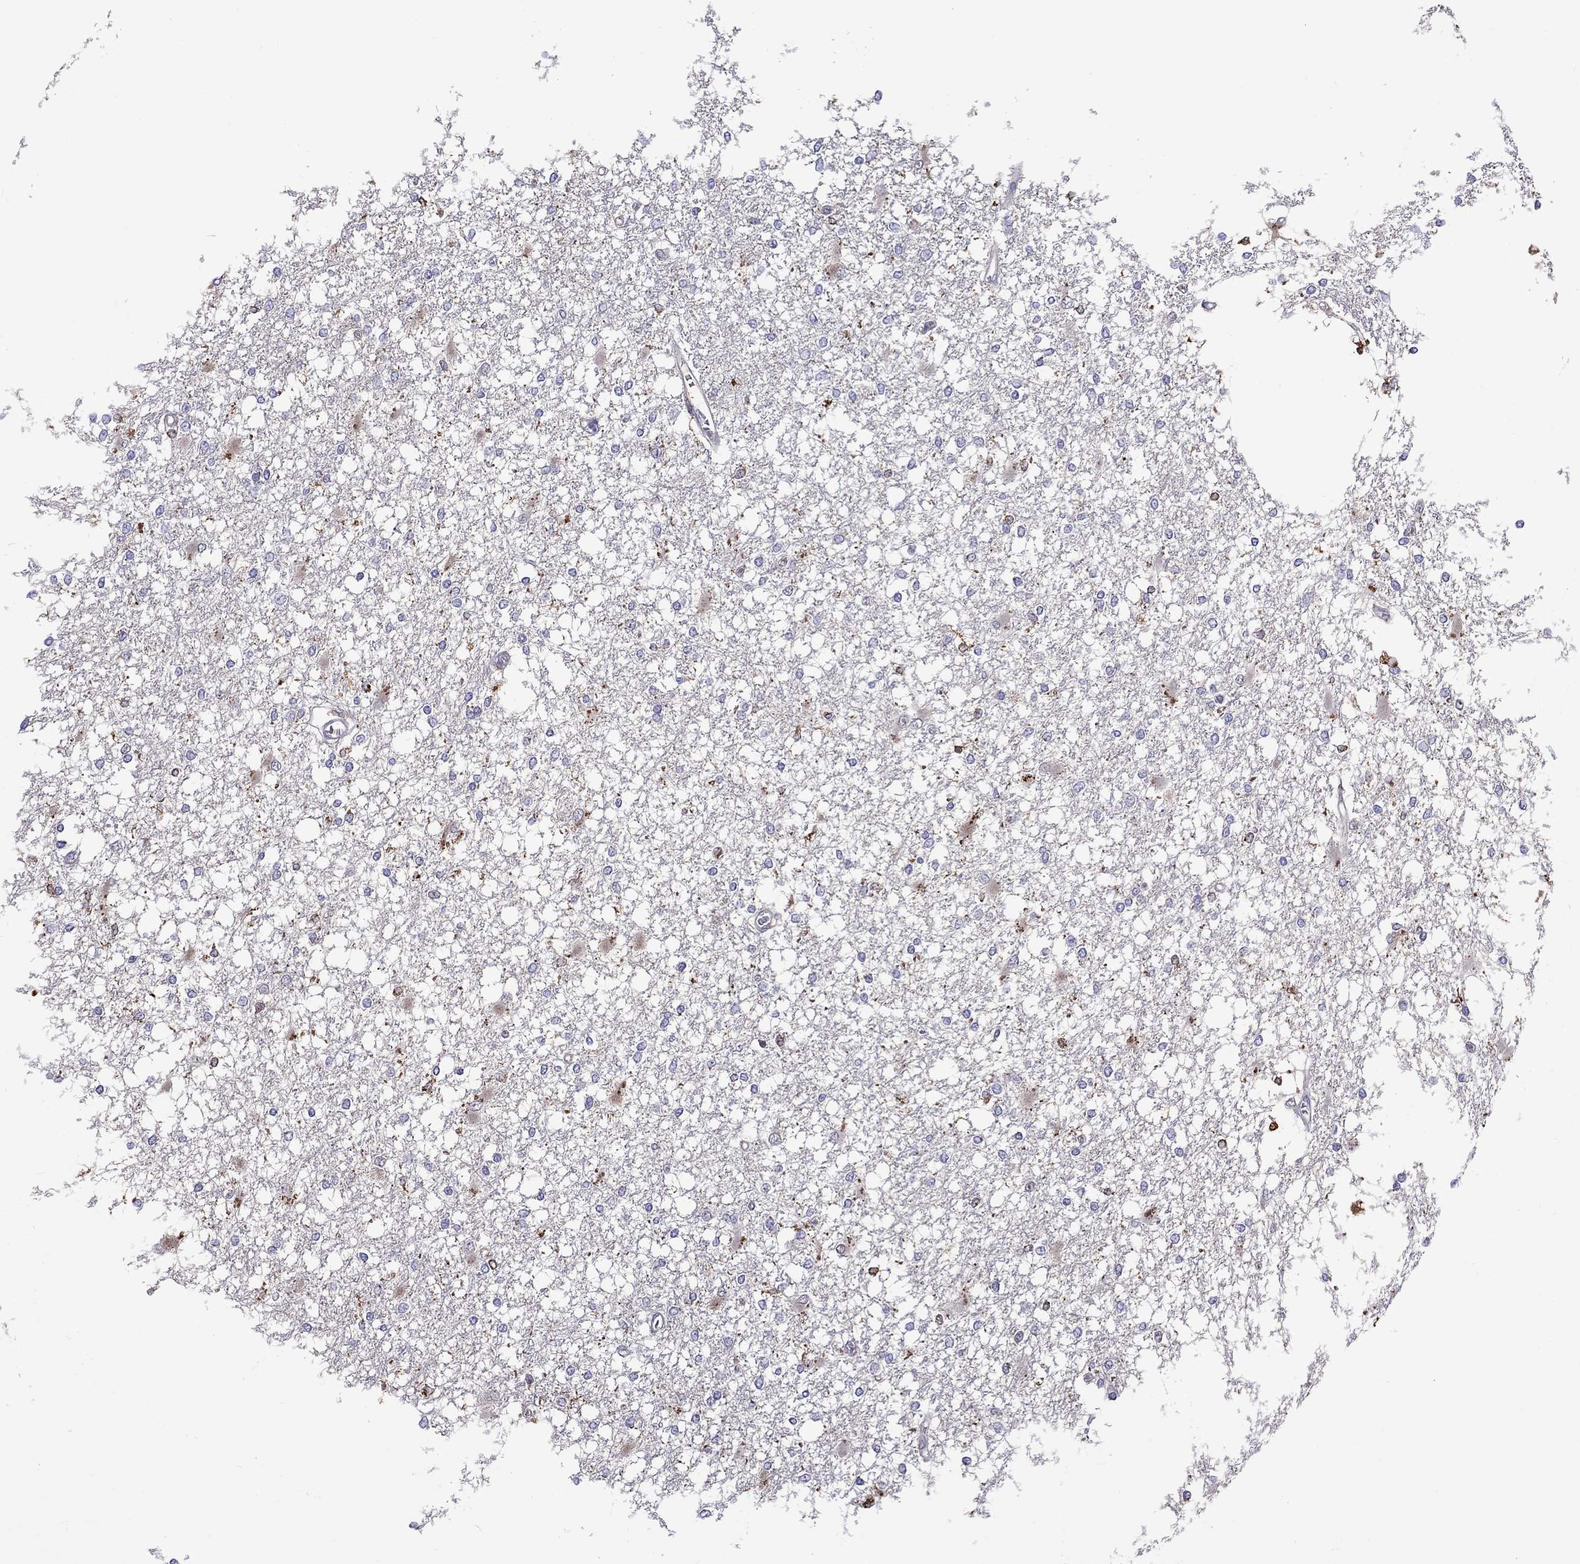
{"staining": {"intensity": "negative", "quantity": "none", "location": "none"}, "tissue": "glioma", "cell_type": "Tumor cells", "image_type": "cancer", "snomed": [{"axis": "morphology", "description": "Glioma, malignant, High grade"}, {"axis": "topography", "description": "Cerebral cortex"}], "caption": "This is an immunohistochemistry histopathology image of human malignant high-grade glioma. There is no staining in tumor cells.", "gene": "SERPINA3", "patient": {"sex": "male", "age": 79}}